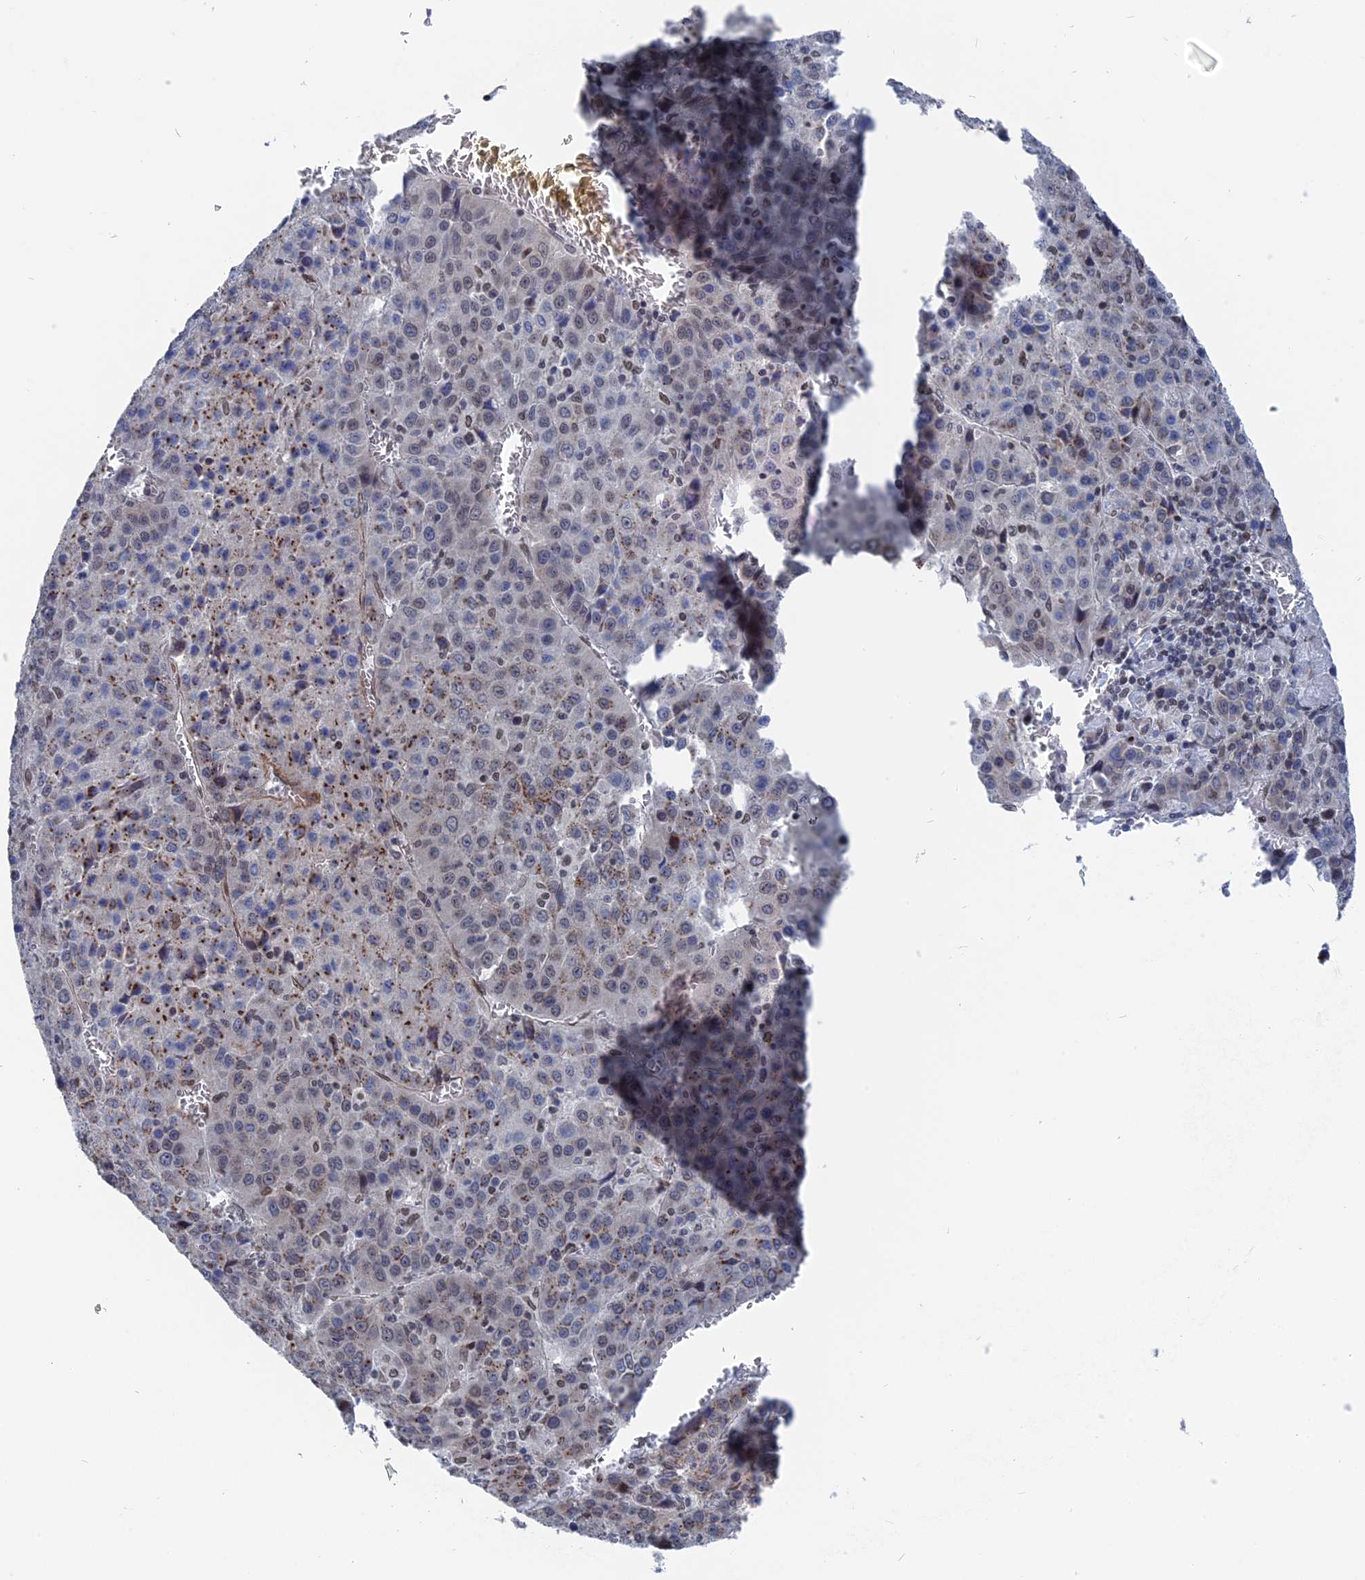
{"staining": {"intensity": "moderate", "quantity": "<25%", "location": "cytoplasmic/membranous"}, "tissue": "liver cancer", "cell_type": "Tumor cells", "image_type": "cancer", "snomed": [{"axis": "morphology", "description": "Carcinoma, Hepatocellular, NOS"}, {"axis": "topography", "description": "Liver"}], "caption": "This is an image of immunohistochemistry staining of liver cancer, which shows moderate expression in the cytoplasmic/membranous of tumor cells.", "gene": "MTRF1", "patient": {"sex": "female", "age": 53}}